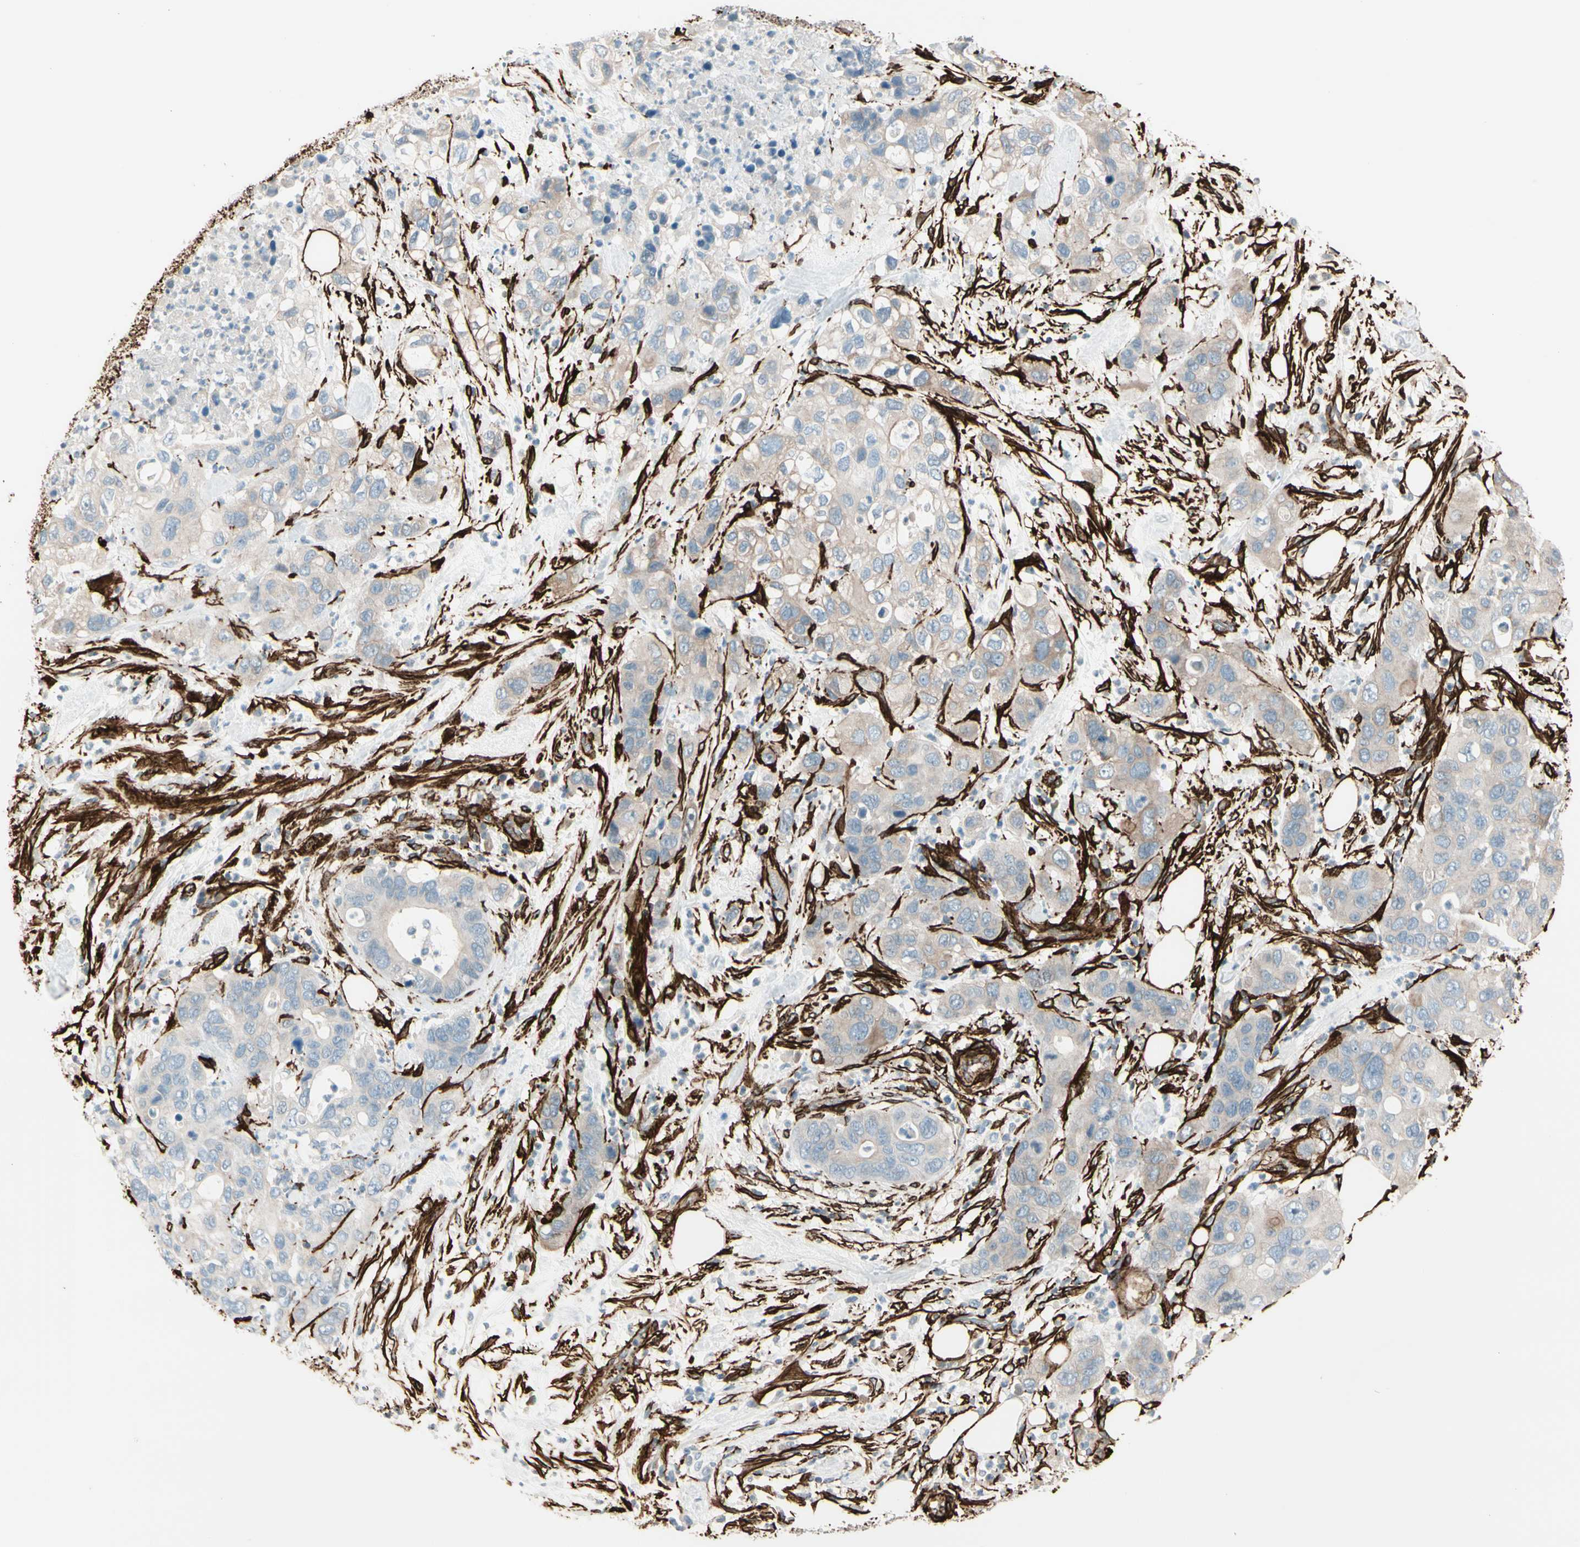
{"staining": {"intensity": "weak", "quantity": "<25%", "location": "cytoplasmic/membranous"}, "tissue": "pancreatic cancer", "cell_type": "Tumor cells", "image_type": "cancer", "snomed": [{"axis": "morphology", "description": "Adenocarcinoma, NOS"}, {"axis": "topography", "description": "Pancreas"}], "caption": "Human adenocarcinoma (pancreatic) stained for a protein using immunohistochemistry exhibits no positivity in tumor cells.", "gene": "CALD1", "patient": {"sex": "female", "age": 71}}